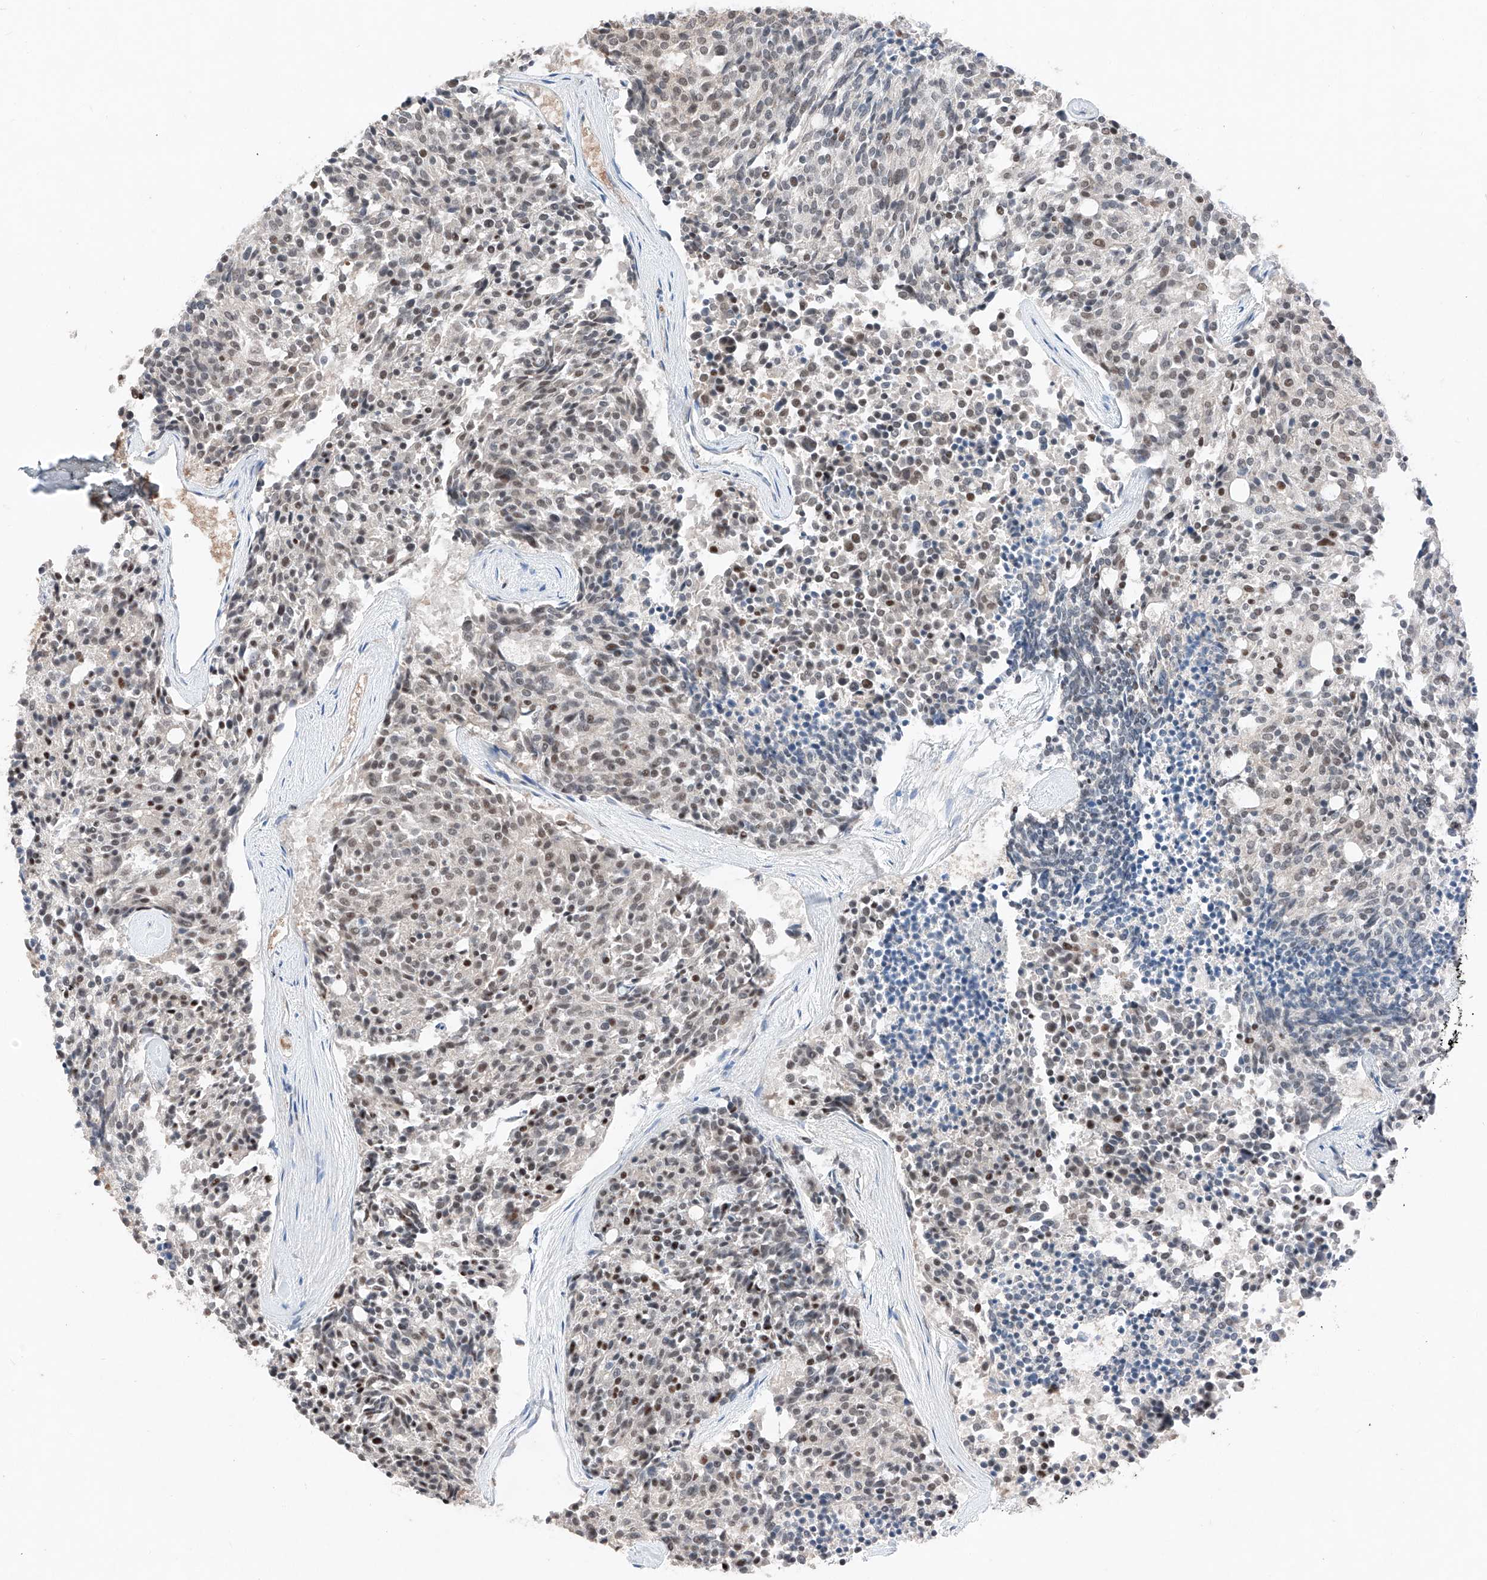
{"staining": {"intensity": "weak", "quantity": "25%-75%", "location": "nuclear"}, "tissue": "carcinoid", "cell_type": "Tumor cells", "image_type": "cancer", "snomed": [{"axis": "morphology", "description": "Carcinoid, malignant, NOS"}, {"axis": "topography", "description": "Pancreas"}], "caption": "Carcinoid stained with IHC exhibits weak nuclear expression in about 25%-75% of tumor cells.", "gene": "TBX4", "patient": {"sex": "female", "age": 54}}